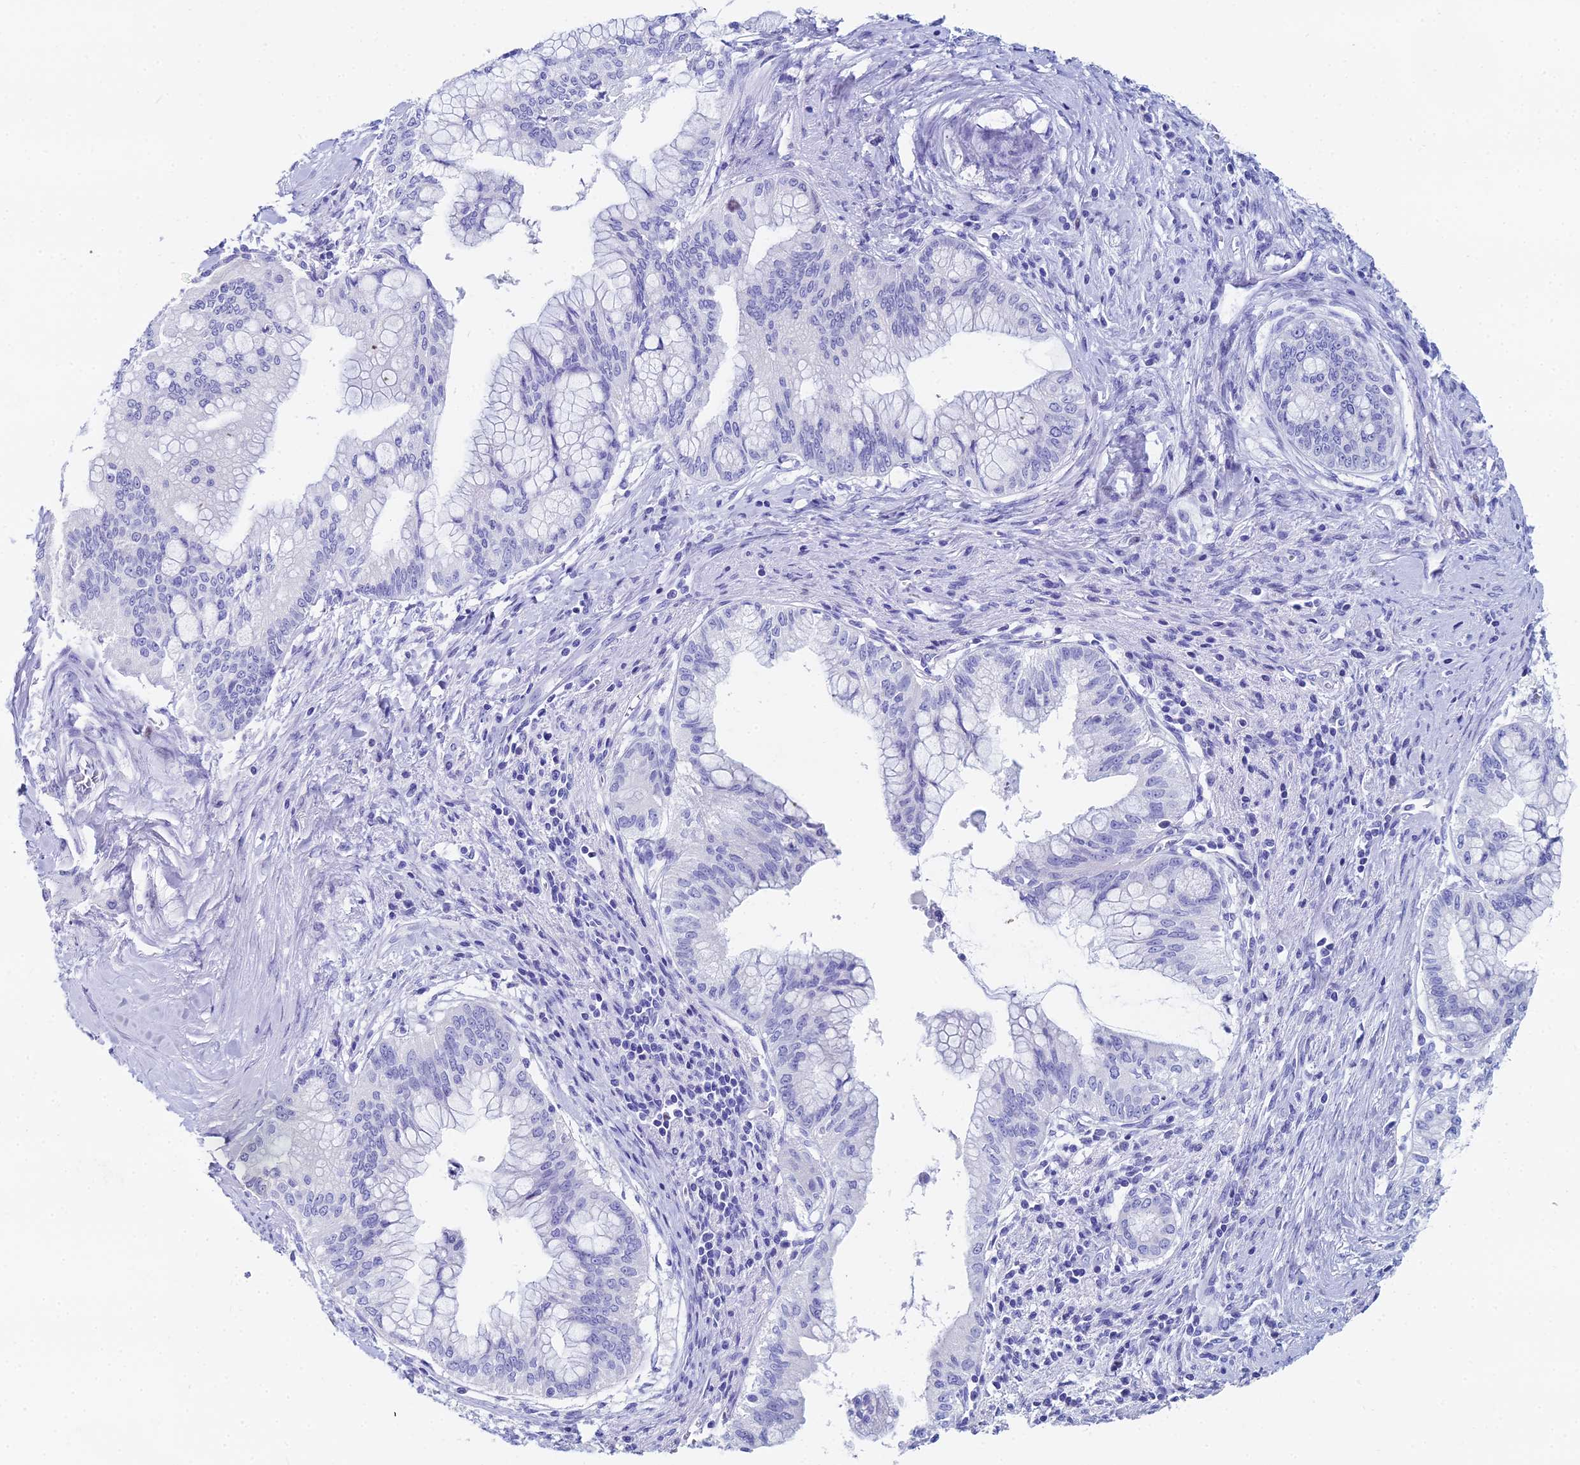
{"staining": {"intensity": "negative", "quantity": "none", "location": "none"}, "tissue": "pancreatic cancer", "cell_type": "Tumor cells", "image_type": "cancer", "snomed": [{"axis": "morphology", "description": "Adenocarcinoma, NOS"}, {"axis": "topography", "description": "Pancreas"}], "caption": "DAB (3,3'-diaminobenzidine) immunohistochemical staining of human pancreatic adenocarcinoma shows no significant expression in tumor cells. (Immunohistochemistry (ihc), brightfield microscopy, high magnification).", "gene": "HSPA1L", "patient": {"sex": "male", "age": 46}}